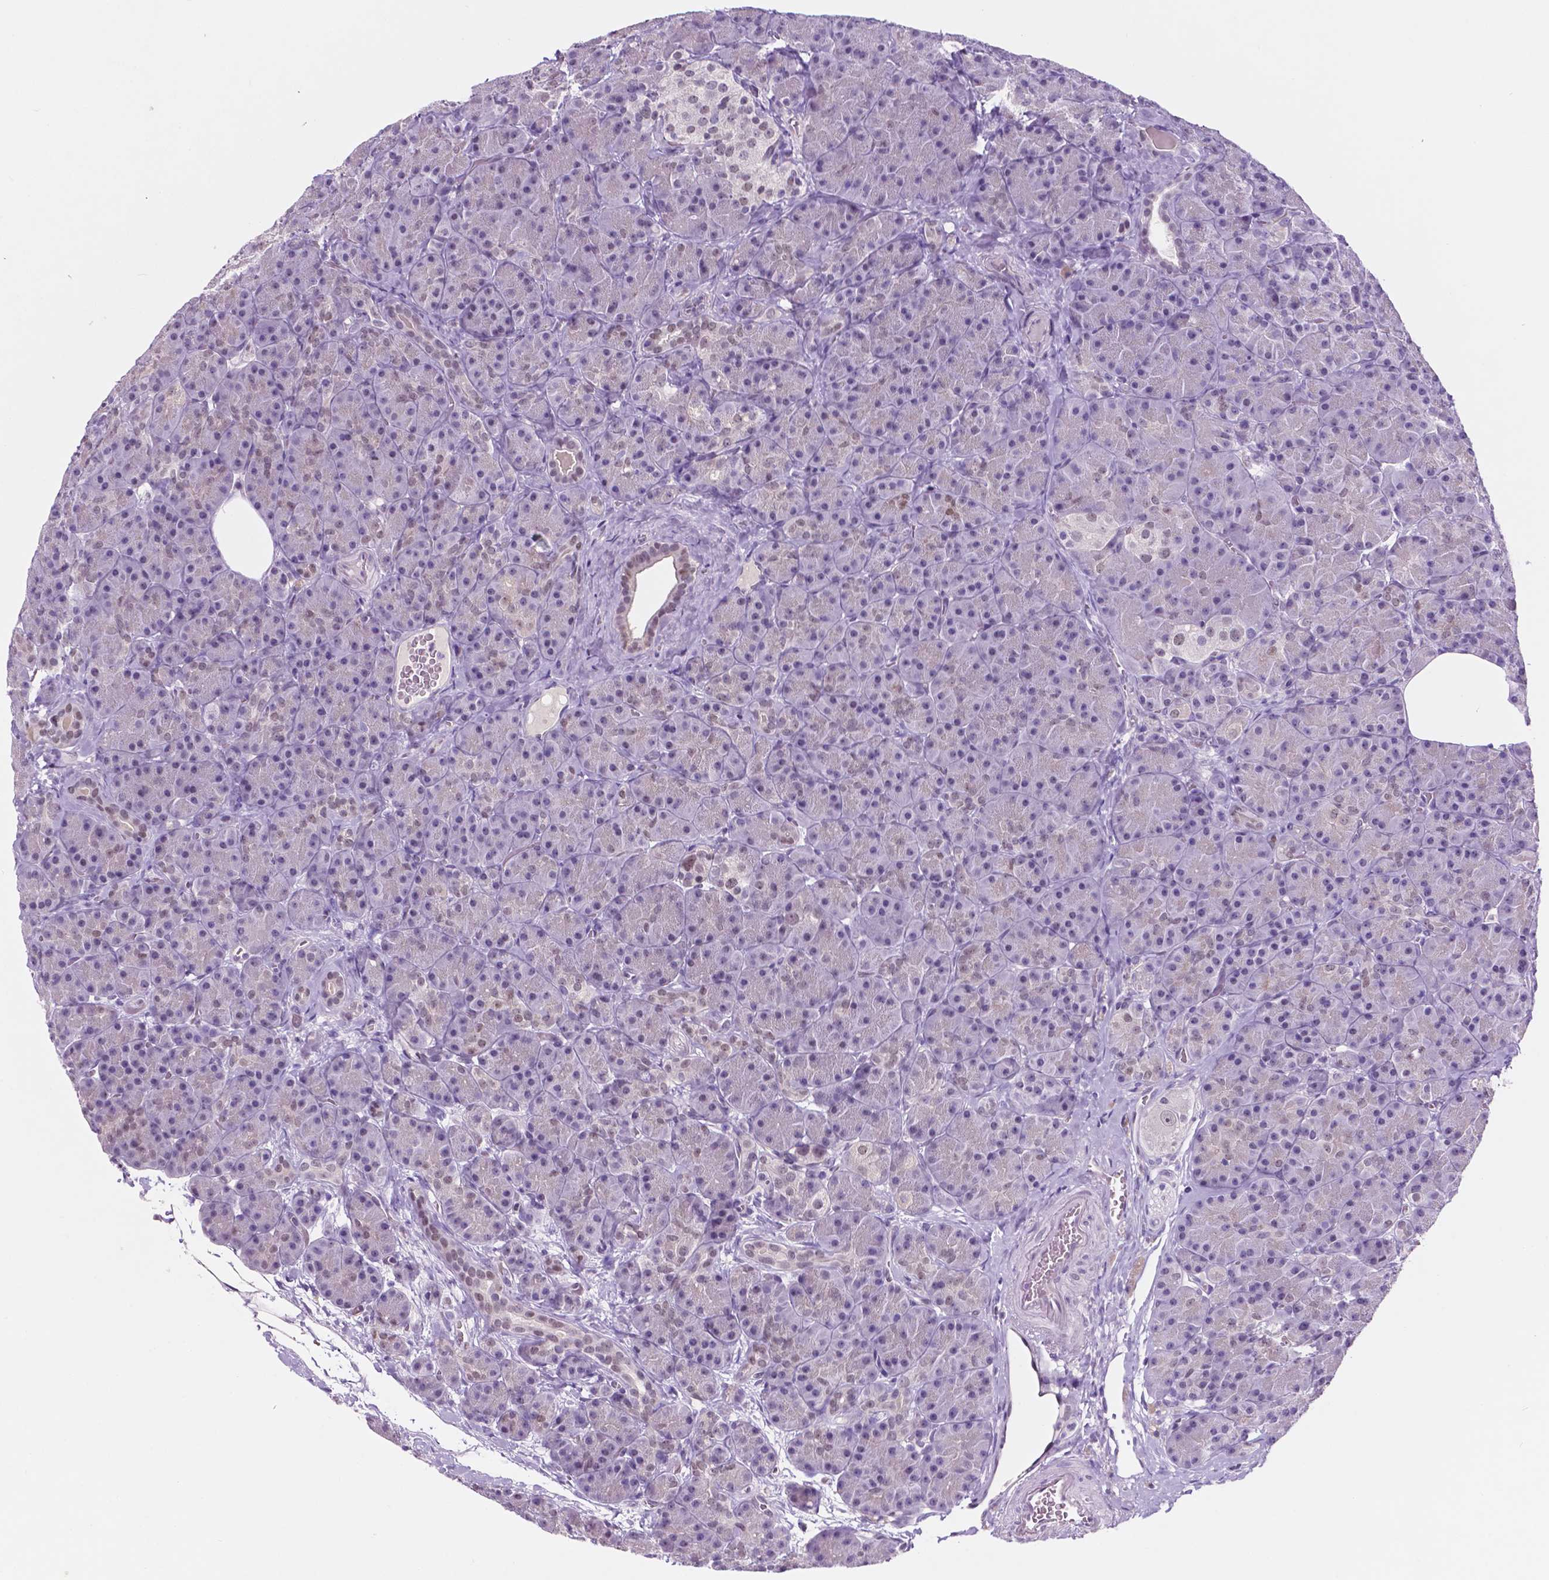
{"staining": {"intensity": "negative", "quantity": "none", "location": "none"}, "tissue": "pancreas", "cell_type": "Exocrine glandular cells", "image_type": "normal", "snomed": [{"axis": "morphology", "description": "Normal tissue, NOS"}, {"axis": "topography", "description": "Pancreas"}], "caption": "The IHC photomicrograph has no significant expression in exocrine glandular cells of pancreas.", "gene": "FAM50B", "patient": {"sex": "male", "age": 57}}